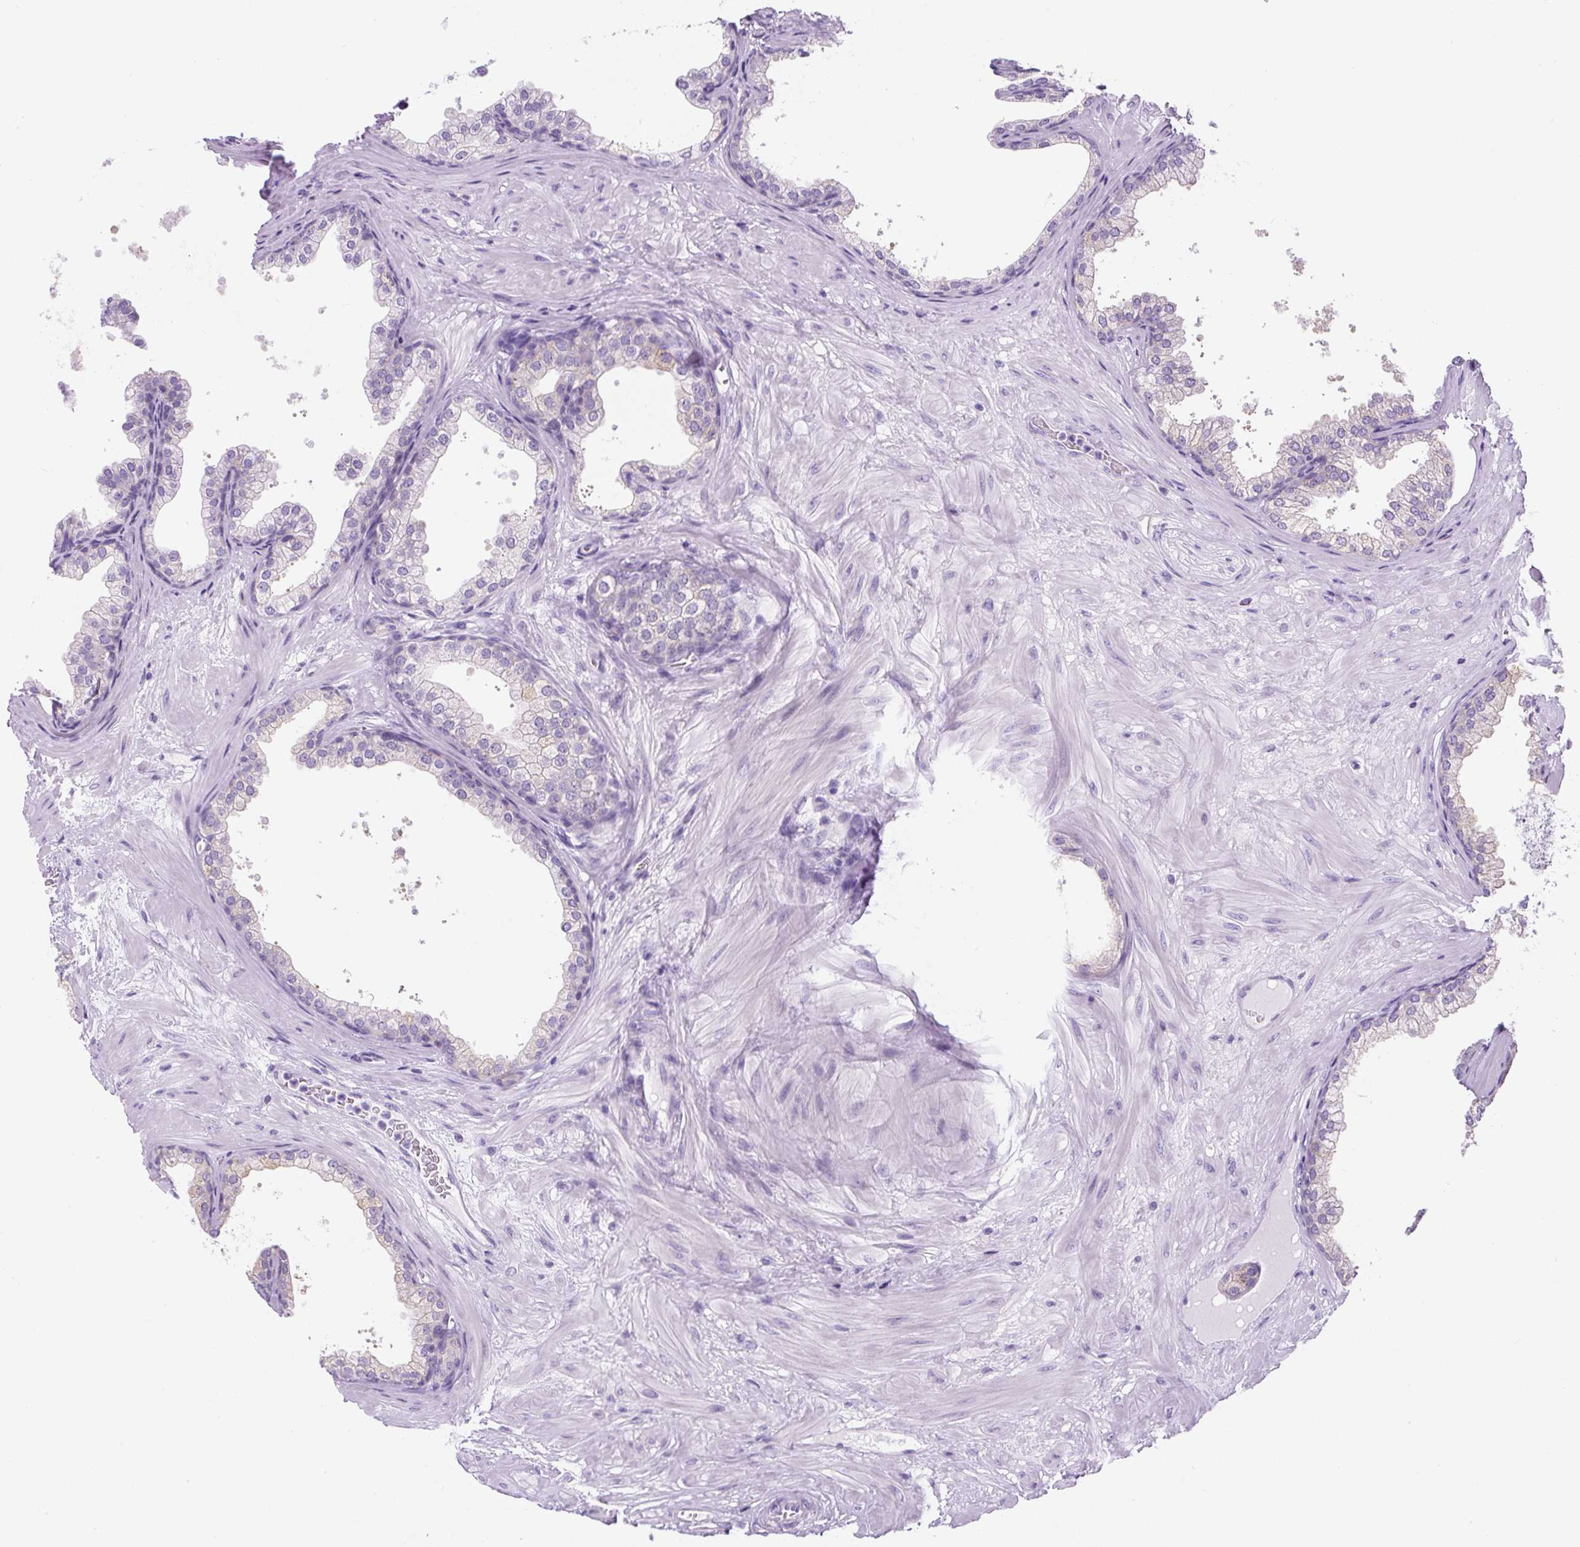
{"staining": {"intensity": "negative", "quantity": "none", "location": "none"}, "tissue": "prostate", "cell_type": "Glandular cells", "image_type": "normal", "snomed": [{"axis": "morphology", "description": "Normal tissue, NOS"}, {"axis": "topography", "description": "Prostate"}], "caption": "There is no significant expression in glandular cells of prostate. (DAB immunohistochemistry (IHC) visualized using brightfield microscopy, high magnification).", "gene": "ADAMTS19", "patient": {"sex": "male", "age": 37}}